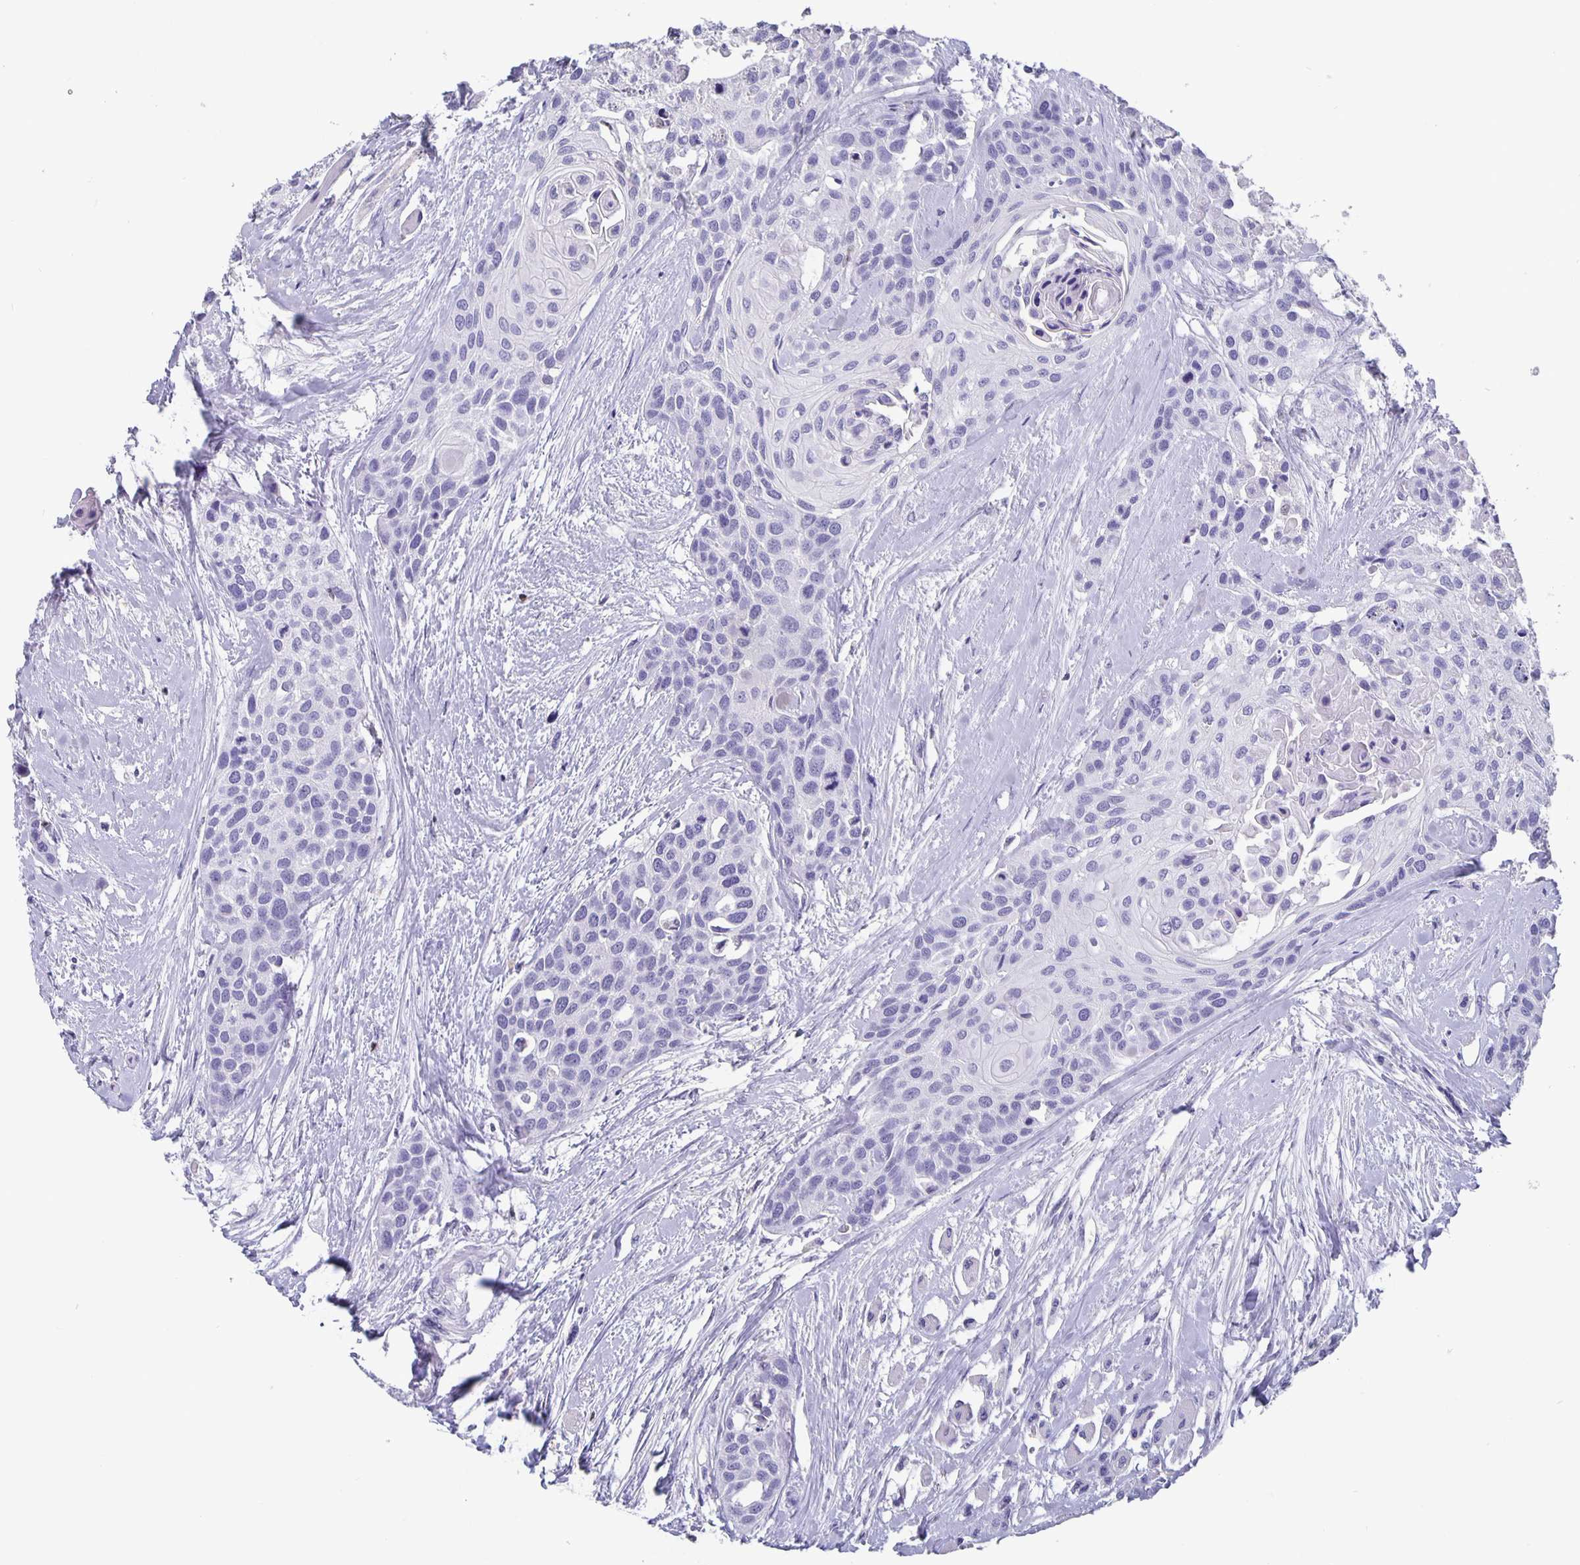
{"staining": {"intensity": "negative", "quantity": "none", "location": "none"}, "tissue": "head and neck cancer", "cell_type": "Tumor cells", "image_type": "cancer", "snomed": [{"axis": "morphology", "description": "Squamous cell carcinoma, NOS"}, {"axis": "topography", "description": "Head-Neck"}], "caption": "An image of head and neck squamous cell carcinoma stained for a protein shows no brown staining in tumor cells. Brightfield microscopy of IHC stained with DAB (brown) and hematoxylin (blue), captured at high magnification.", "gene": "SATB2", "patient": {"sex": "female", "age": 50}}